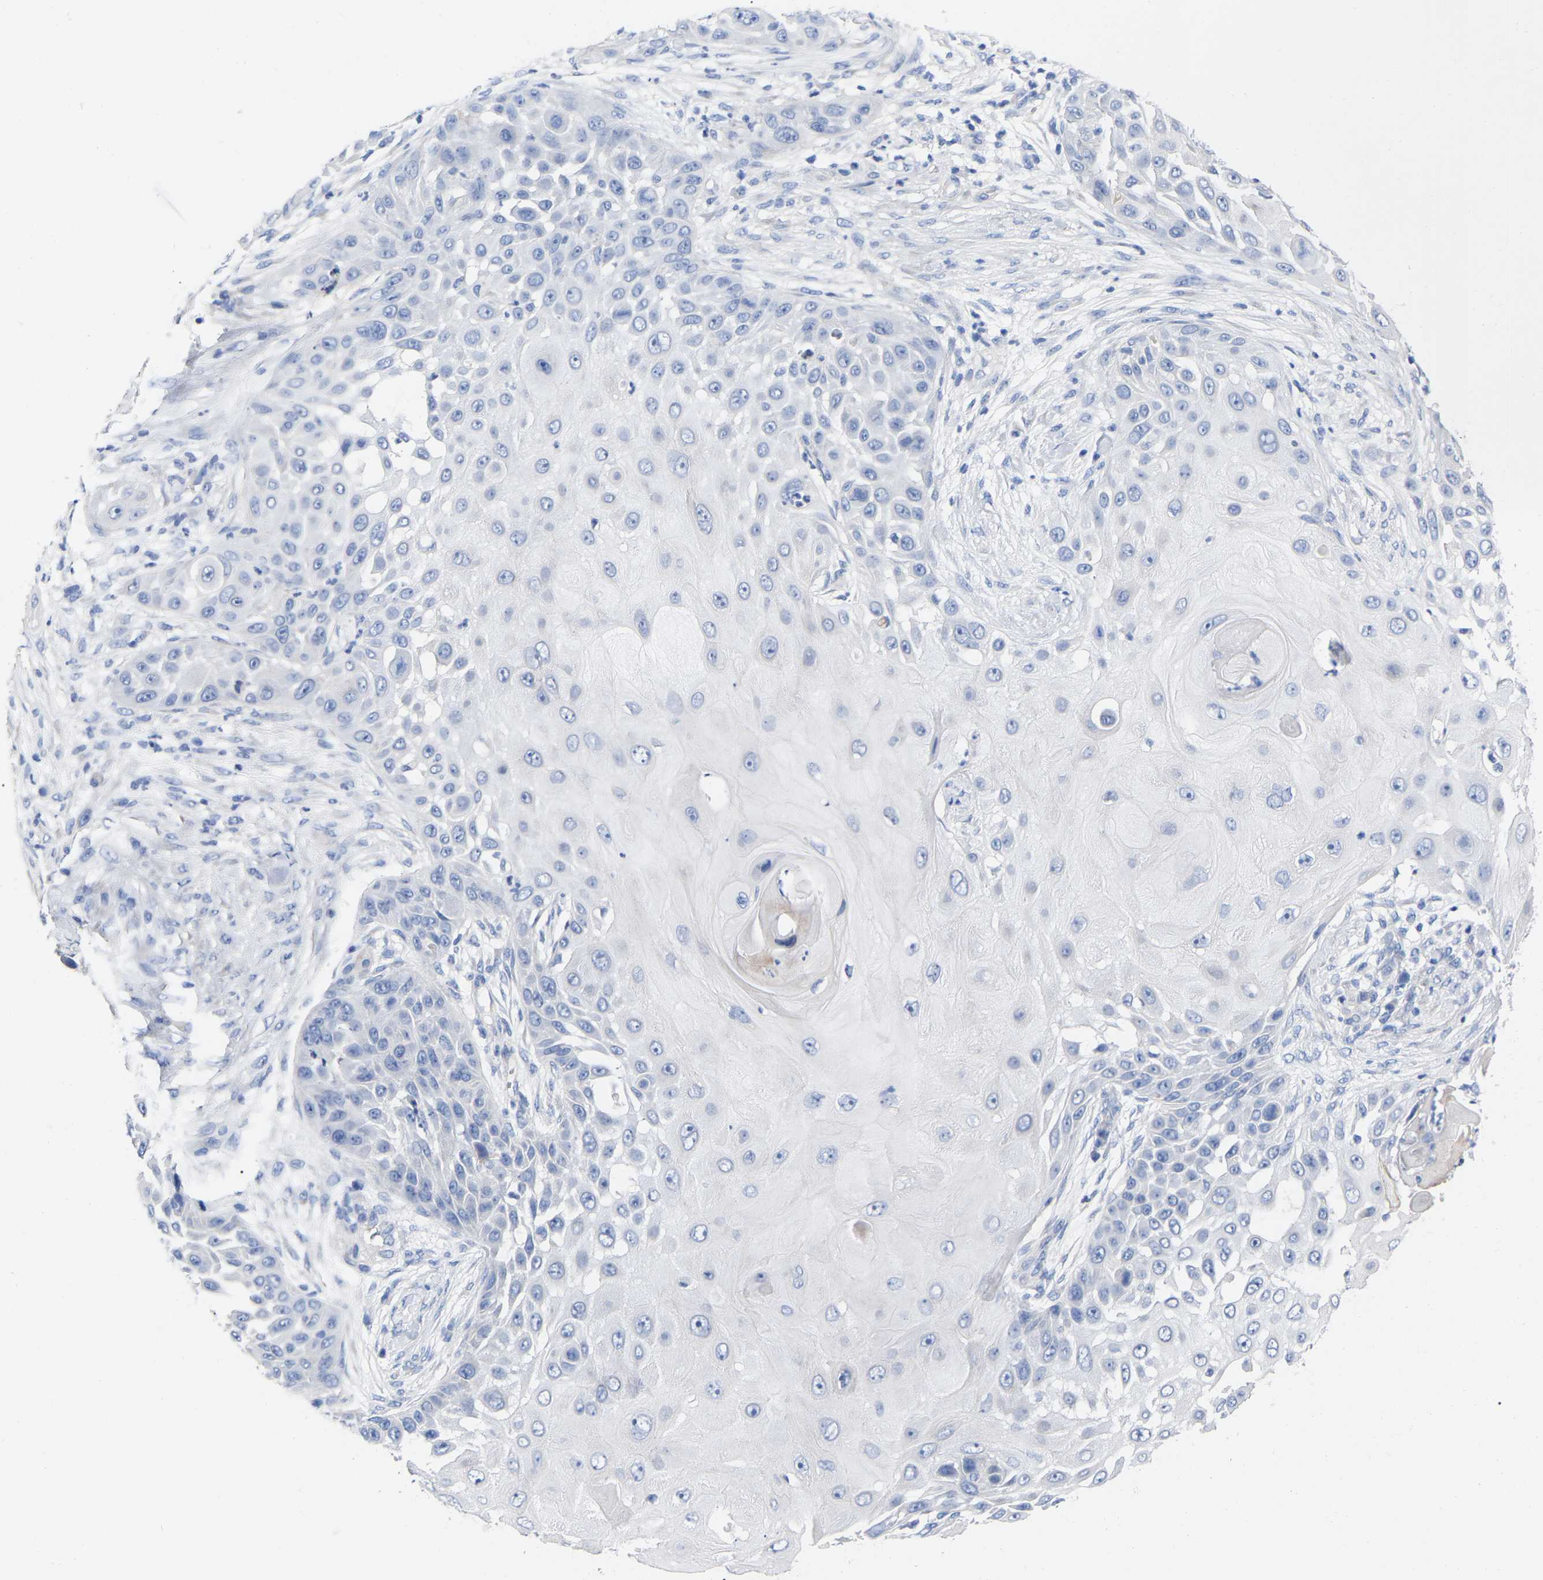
{"staining": {"intensity": "negative", "quantity": "none", "location": "none"}, "tissue": "skin cancer", "cell_type": "Tumor cells", "image_type": "cancer", "snomed": [{"axis": "morphology", "description": "Squamous cell carcinoma, NOS"}, {"axis": "topography", "description": "Skin"}], "caption": "IHC photomicrograph of neoplastic tissue: human skin cancer (squamous cell carcinoma) stained with DAB exhibits no significant protein staining in tumor cells.", "gene": "HAPLN1", "patient": {"sex": "female", "age": 44}}